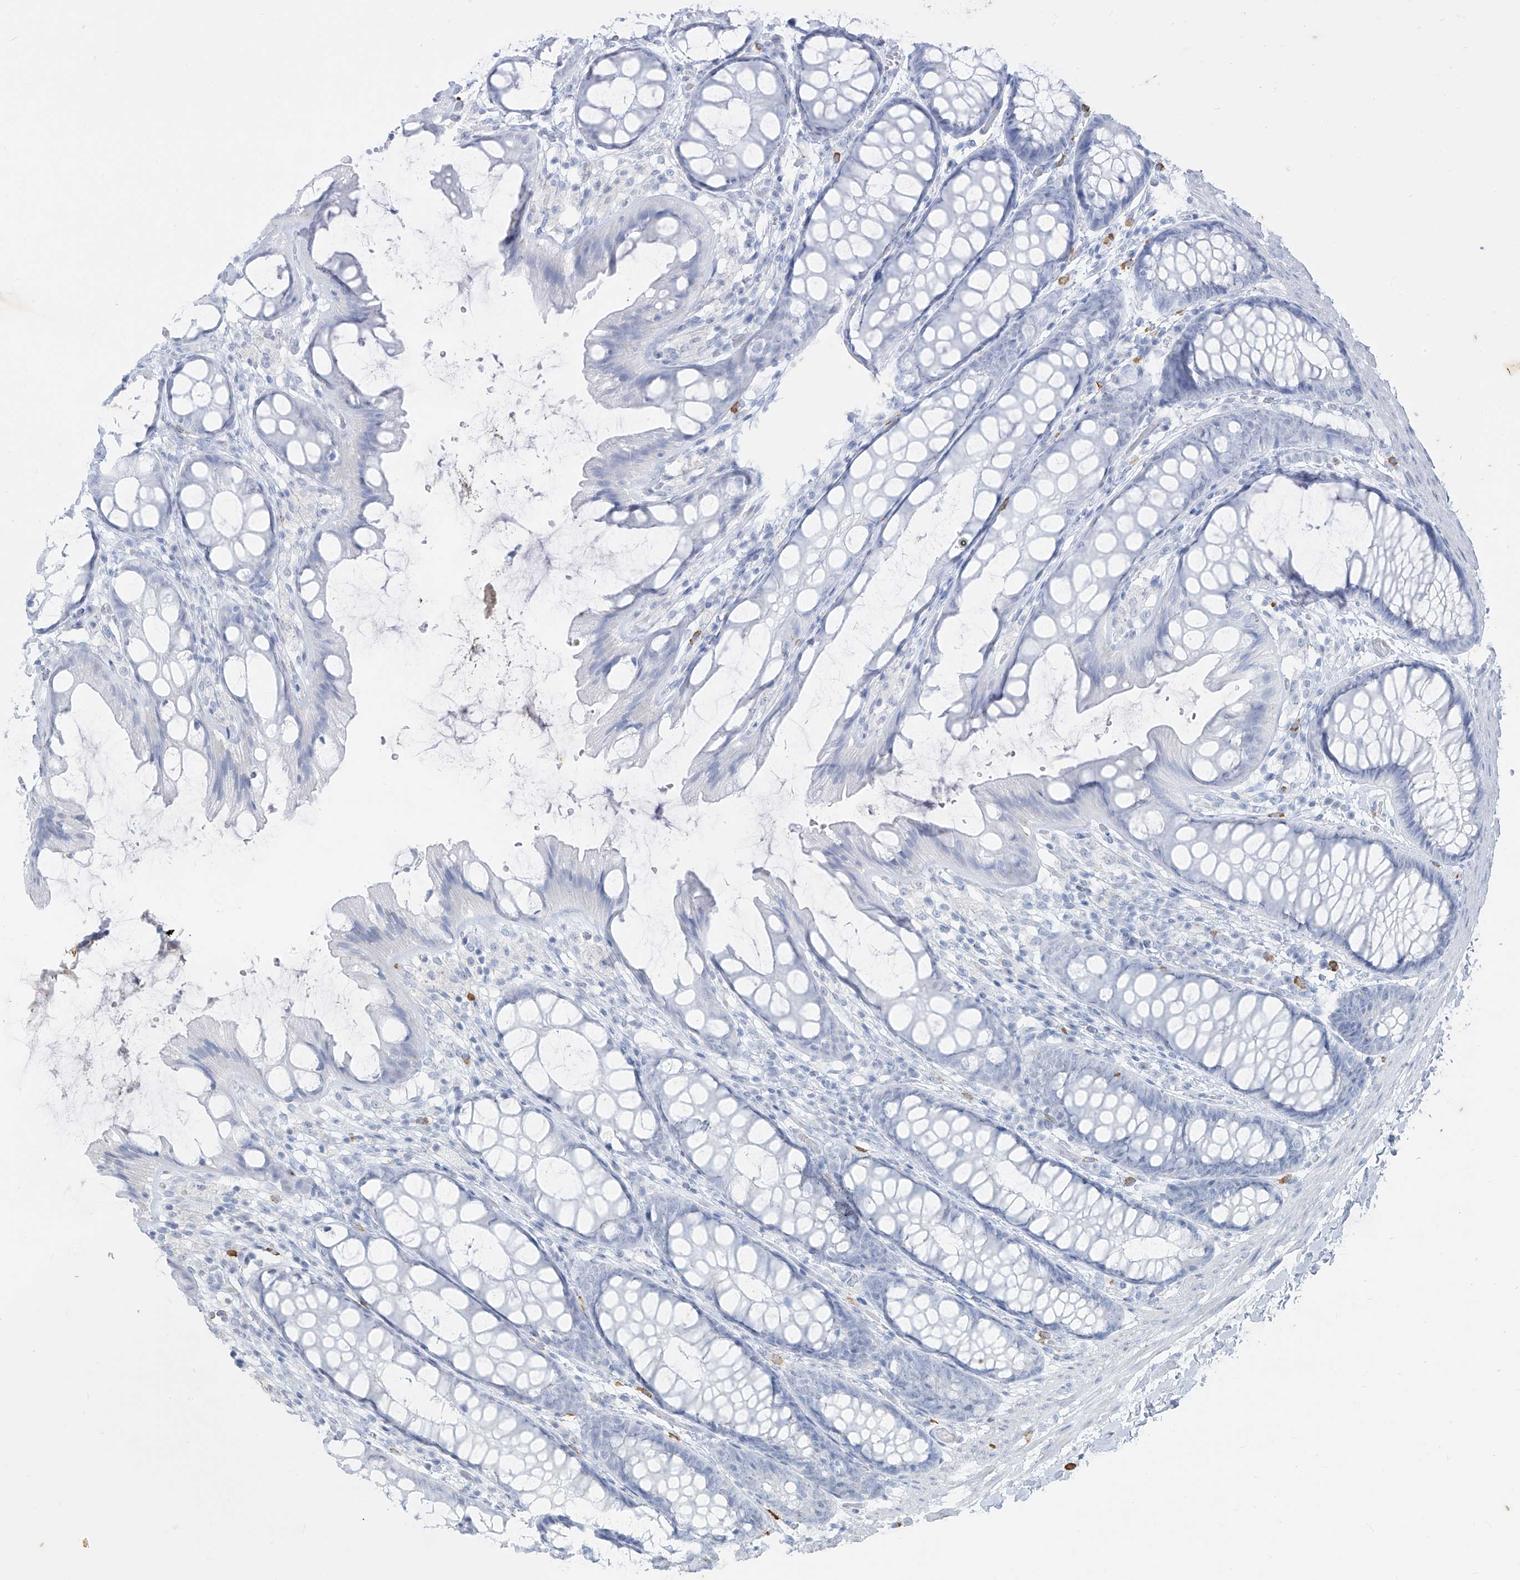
{"staining": {"intensity": "negative", "quantity": "none", "location": "none"}, "tissue": "colon", "cell_type": "Endothelial cells", "image_type": "normal", "snomed": [{"axis": "morphology", "description": "Normal tissue, NOS"}, {"axis": "topography", "description": "Colon"}], "caption": "Immunohistochemical staining of unremarkable human colon exhibits no significant positivity in endothelial cells.", "gene": "CX3CR1", "patient": {"sex": "male", "age": 47}}